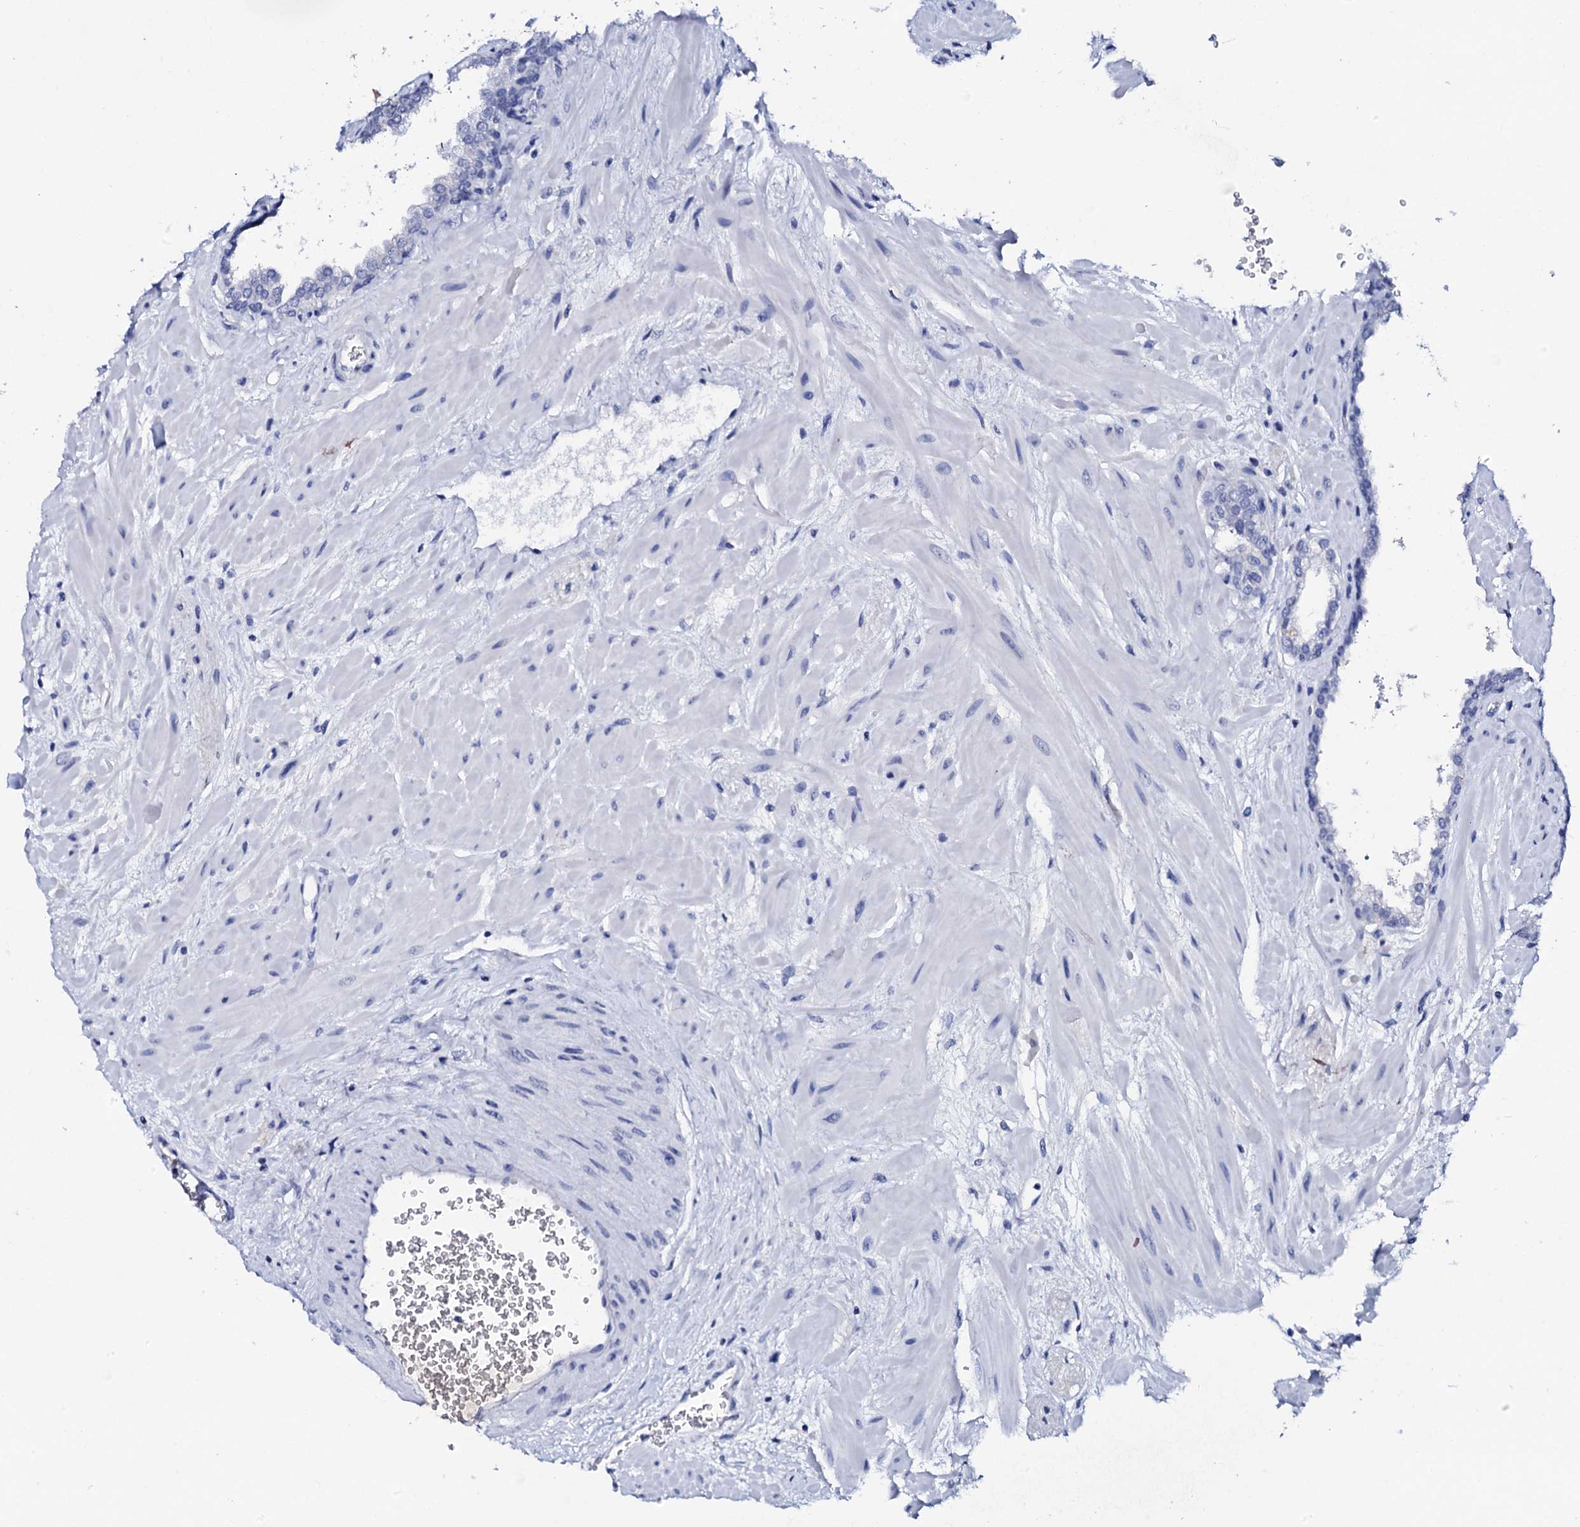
{"staining": {"intensity": "negative", "quantity": "none", "location": "none"}, "tissue": "prostate", "cell_type": "Glandular cells", "image_type": "normal", "snomed": [{"axis": "morphology", "description": "Normal tissue, NOS"}, {"axis": "topography", "description": "Prostate"}], "caption": "Photomicrograph shows no protein staining in glandular cells of normal prostate. (Immunohistochemistry, brightfield microscopy, high magnification).", "gene": "FBXL16", "patient": {"sex": "male", "age": 60}}